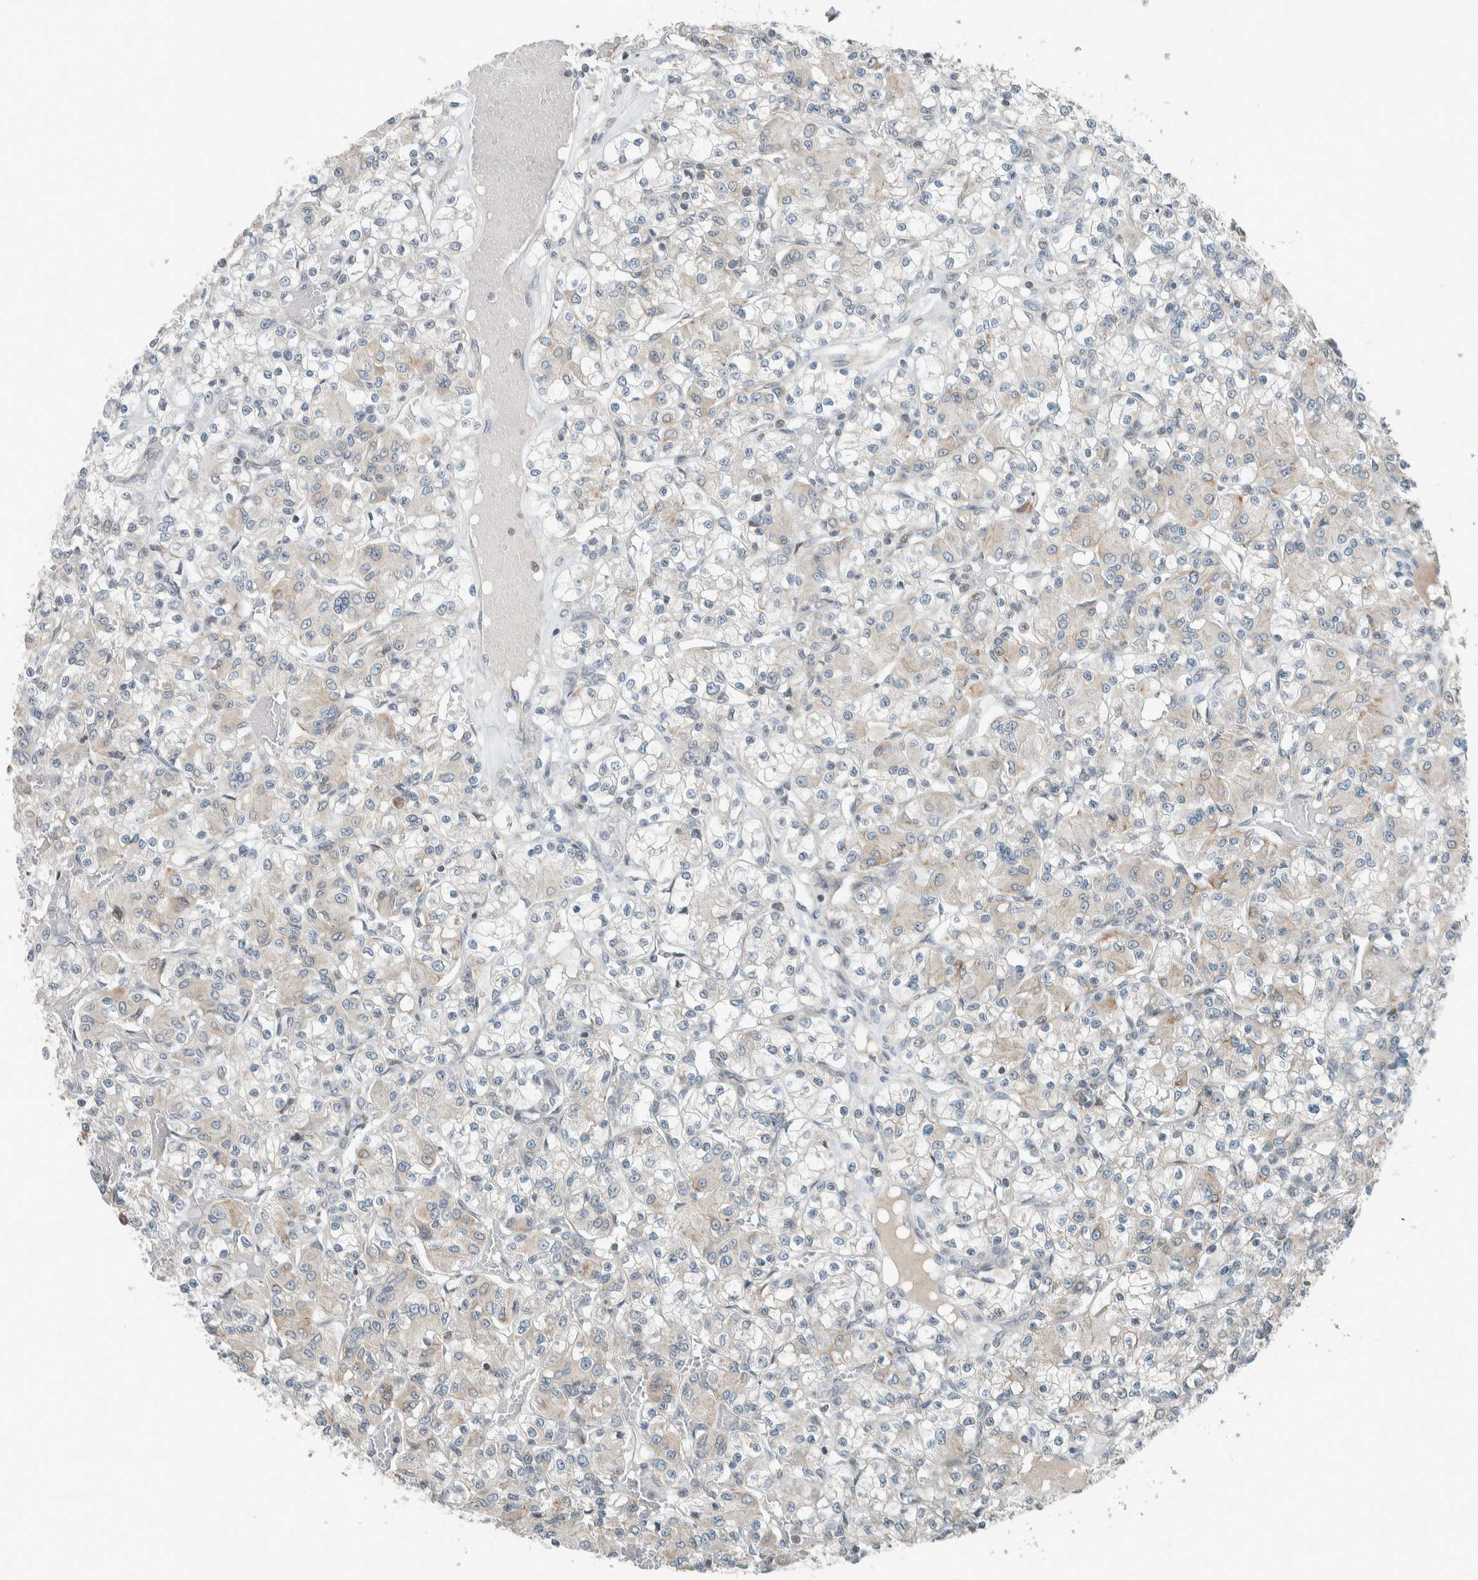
{"staining": {"intensity": "weak", "quantity": "<25%", "location": "cytoplasmic/membranous"}, "tissue": "renal cancer", "cell_type": "Tumor cells", "image_type": "cancer", "snomed": [{"axis": "morphology", "description": "Adenocarcinoma, NOS"}, {"axis": "topography", "description": "Kidney"}], "caption": "The image demonstrates no staining of tumor cells in adenocarcinoma (renal).", "gene": "SEL1L", "patient": {"sex": "female", "age": 59}}